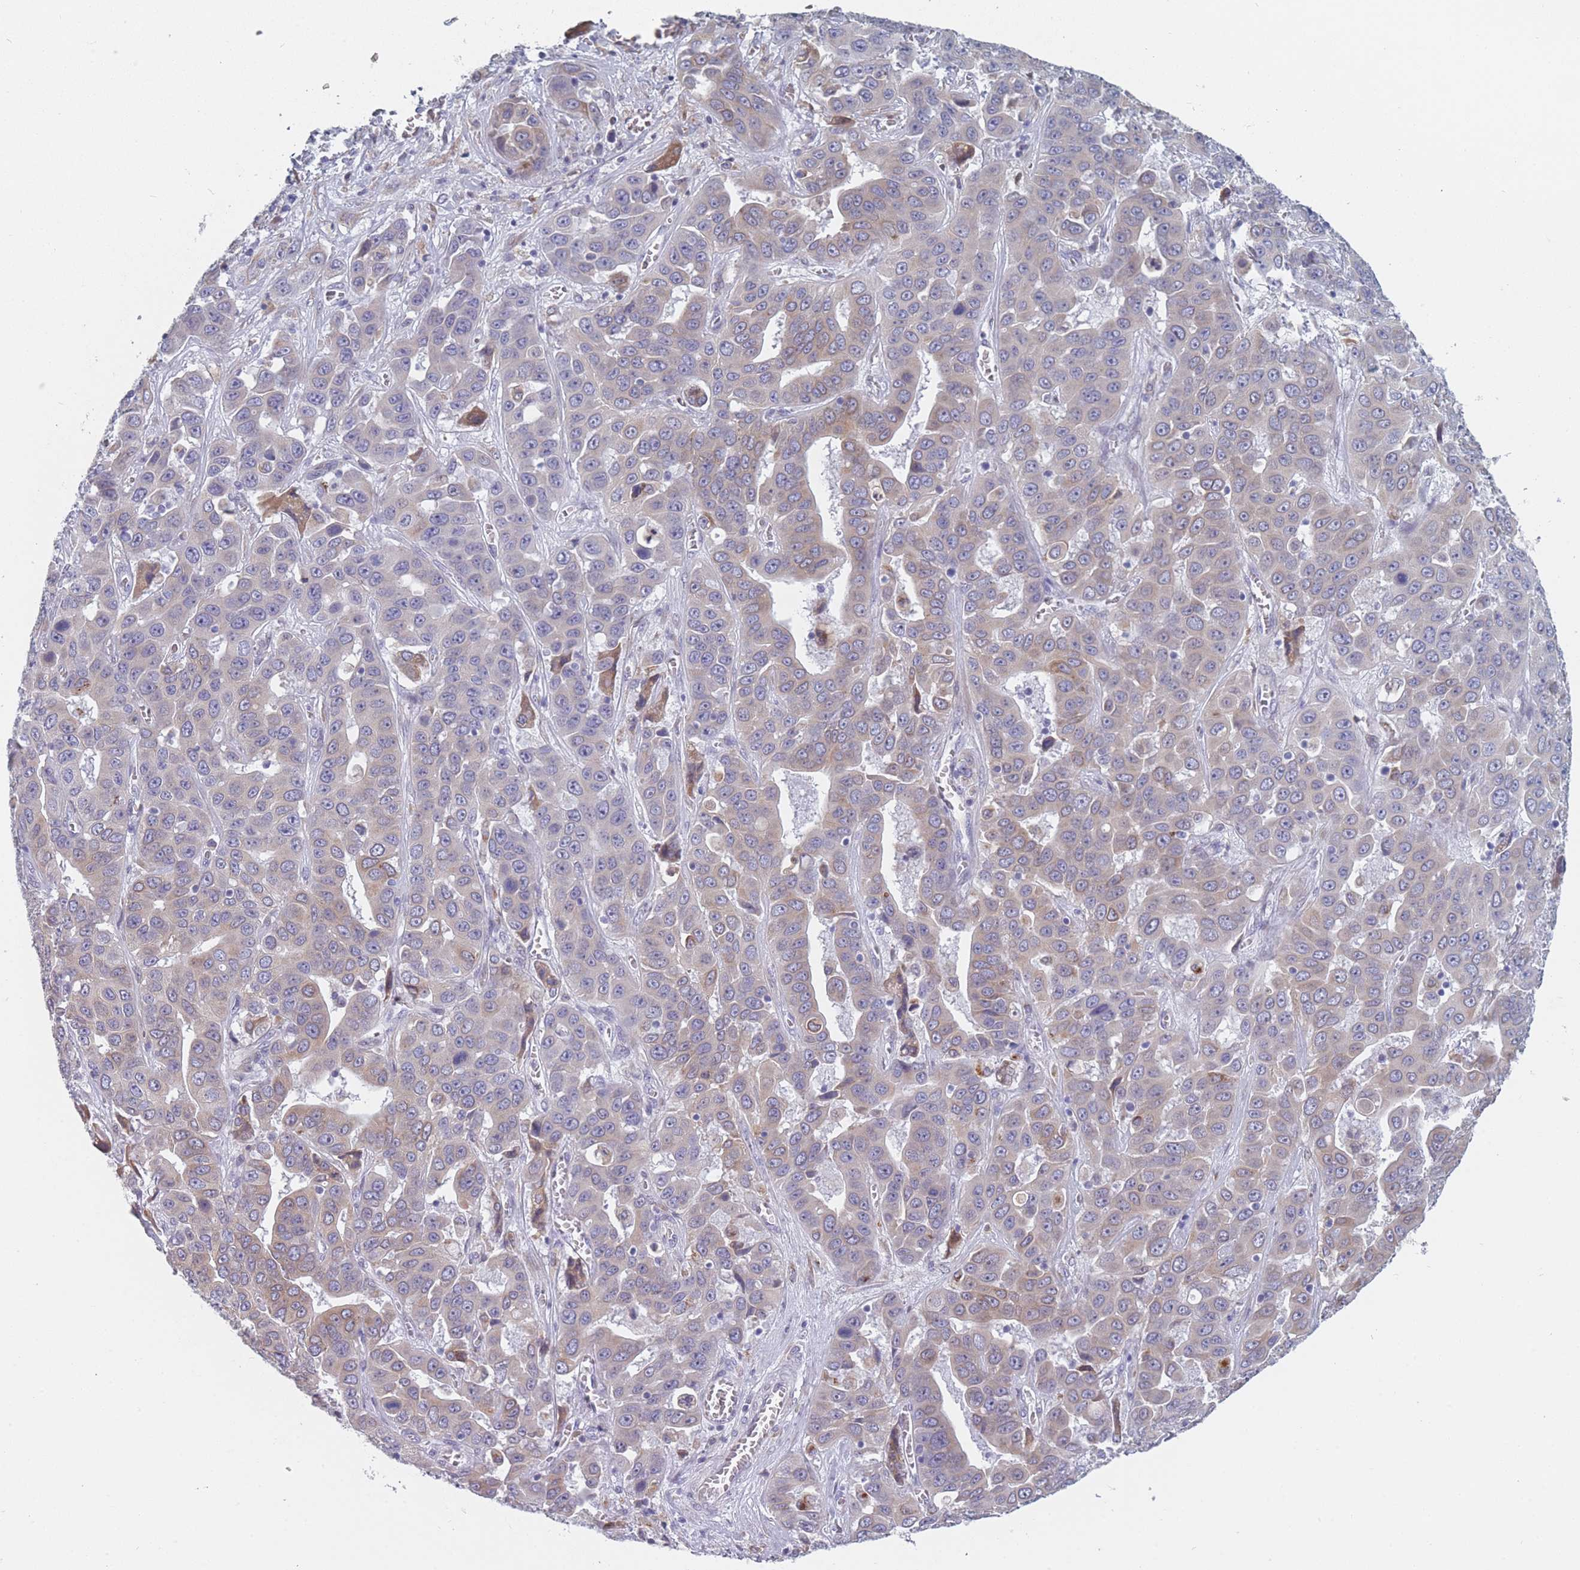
{"staining": {"intensity": "weak", "quantity": "<25%", "location": "cytoplasmic/membranous"}, "tissue": "liver cancer", "cell_type": "Tumor cells", "image_type": "cancer", "snomed": [{"axis": "morphology", "description": "Cholangiocarcinoma"}, {"axis": "topography", "description": "Liver"}], "caption": "The photomicrograph demonstrates no significant expression in tumor cells of liver cancer. Brightfield microscopy of IHC stained with DAB (brown) and hematoxylin (blue), captured at high magnification.", "gene": "TMED10", "patient": {"sex": "female", "age": 52}}